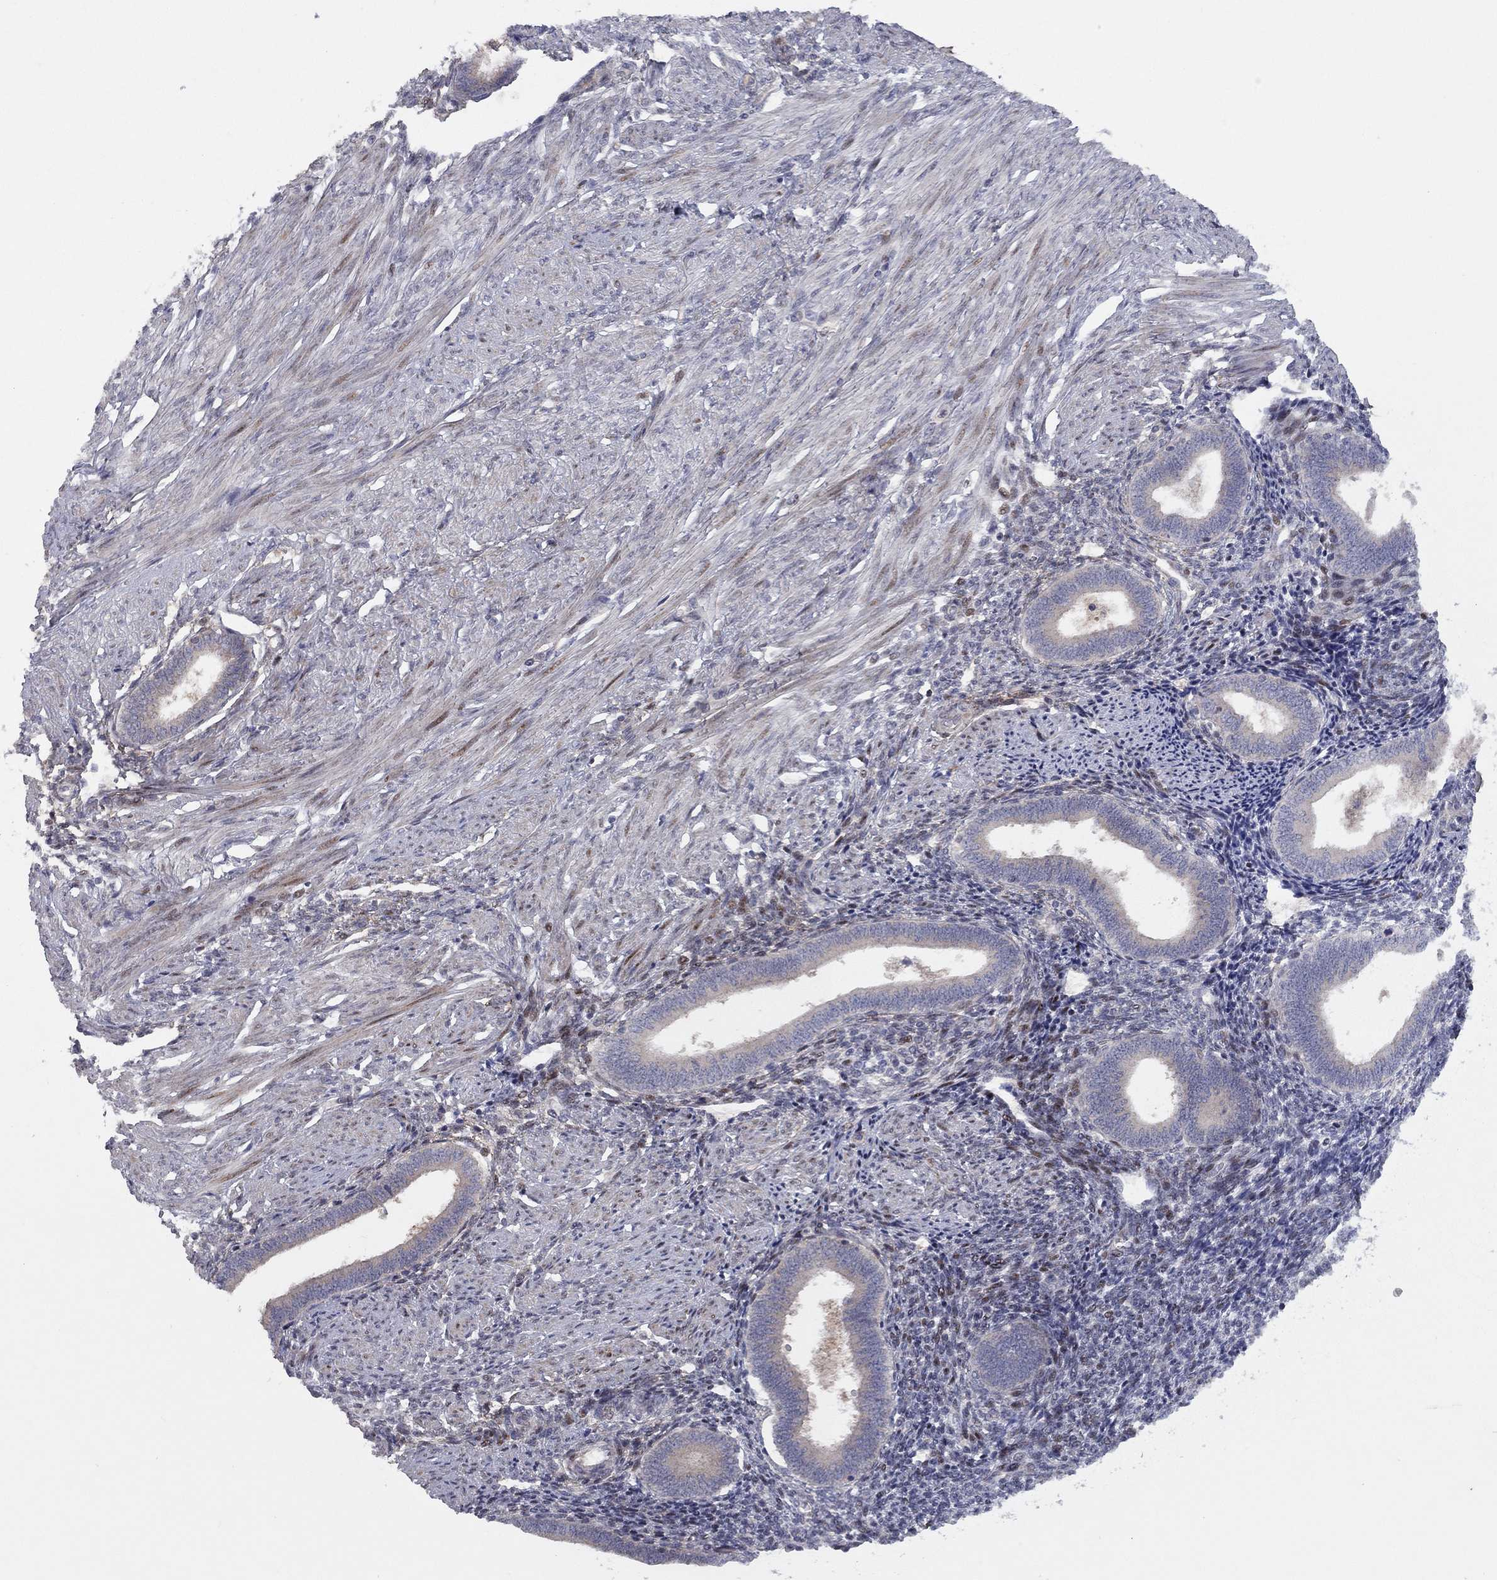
{"staining": {"intensity": "negative", "quantity": "none", "location": "none"}, "tissue": "endometrium", "cell_type": "Cells in endometrial stroma", "image_type": "normal", "snomed": [{"axis": "morphology", "description": "Normal tissue, NOS"}, {"axis": "topography", "description": "Endometrium"}], "caption": "This is an IHC histopathology image of benign human endometrium. There is no expression in cells in endometrial stroma.", "gene": "DUSP7", "patient": {"sex": "female", "age": 42}}